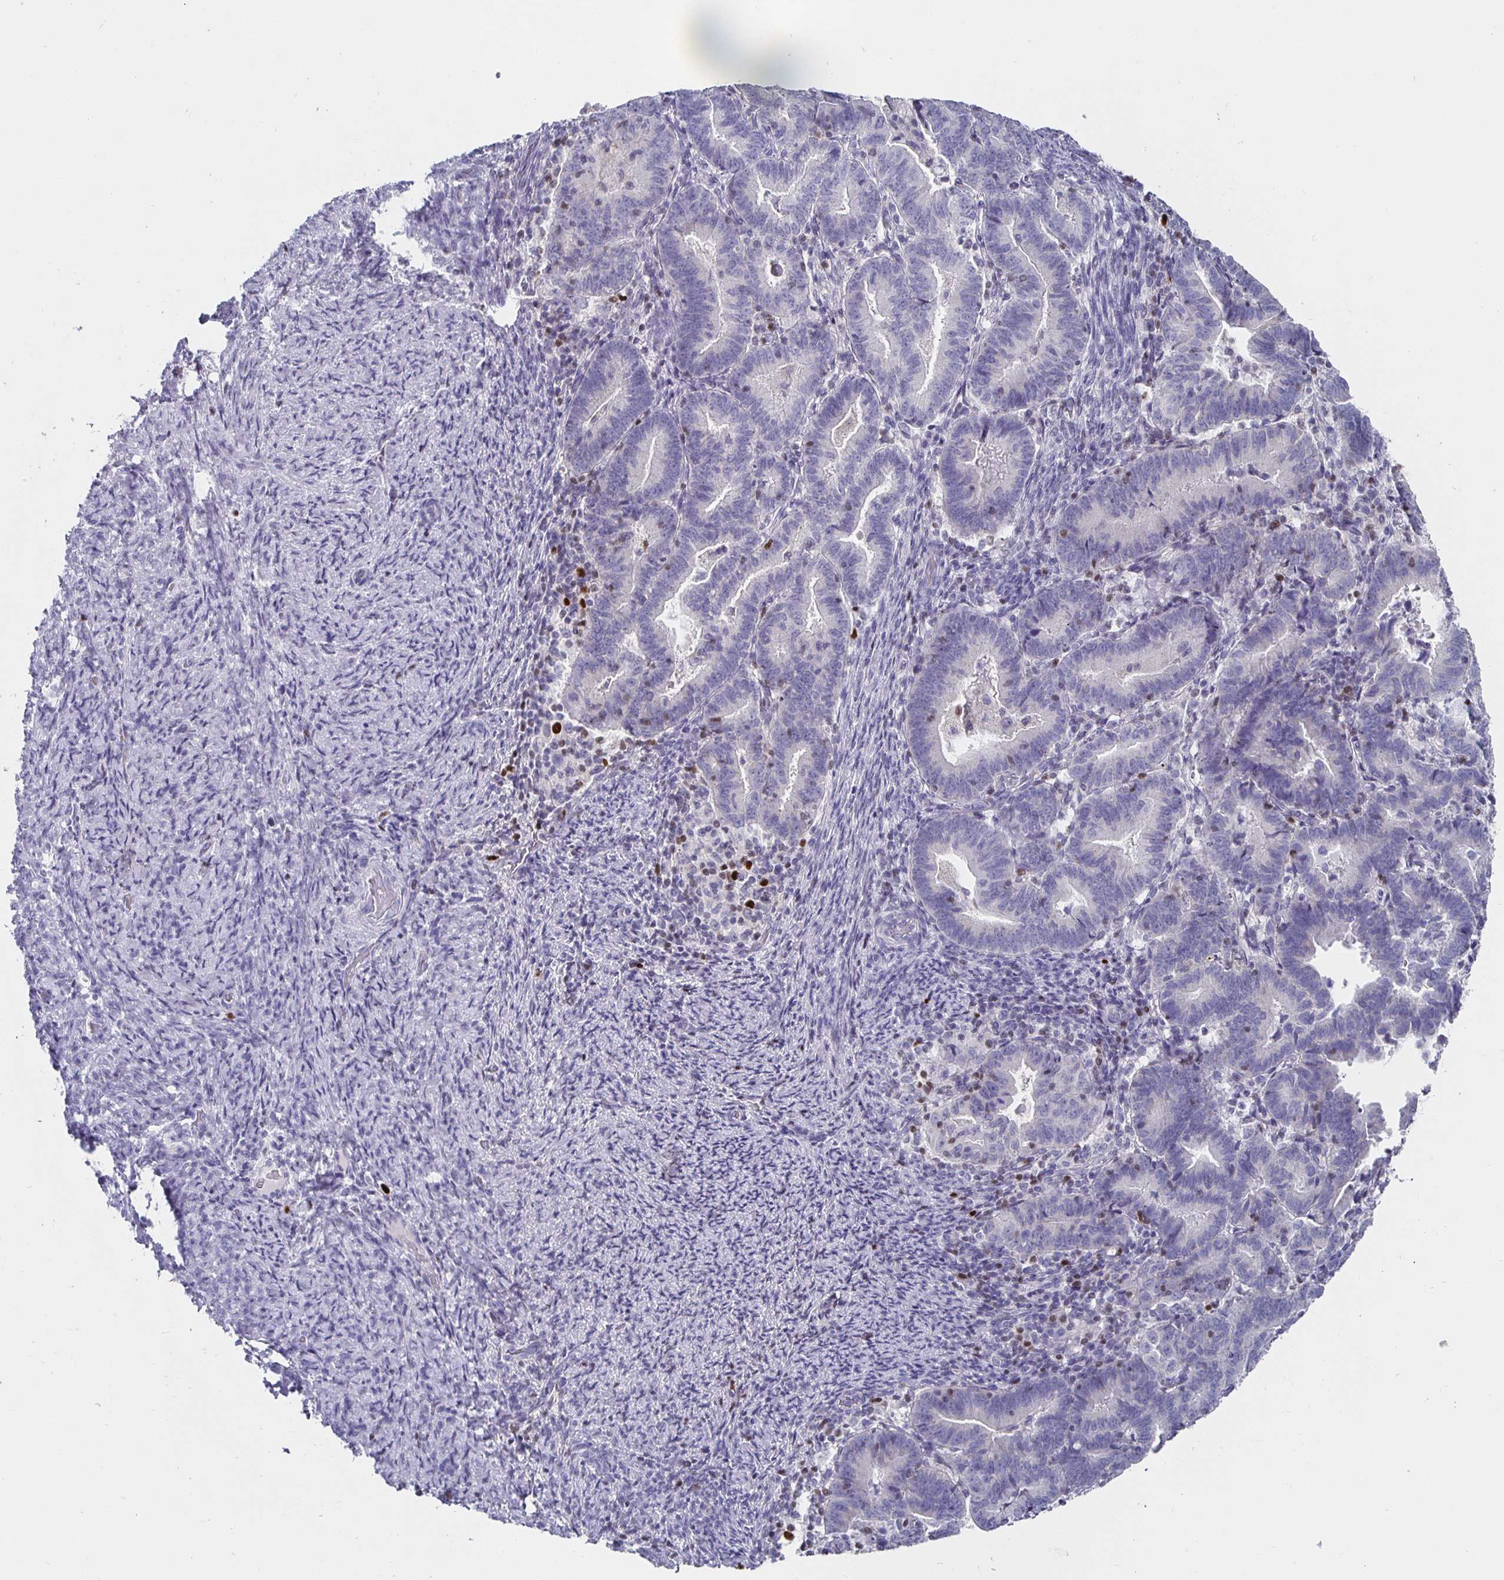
{"staining": {"intensity": "negative", "quantity": "none", "location": "none"}, "tissue": "endometrial cancer", "cell_type": "Tumor cells", "image_type": "cancer", "snomed": [{"axis": "morphology", "description": "Adenocarcinoma, NOS"}, {"axis": "topography", "description": "Endometrium"}], "caption": "Endometrial cancer (adenocarcinoma) stained for a protein using immunohistochemistry (IHC) shows no expression tumor cells.", "gene": "RUNX2", "patient": {"sex": "female", "age": 70}}